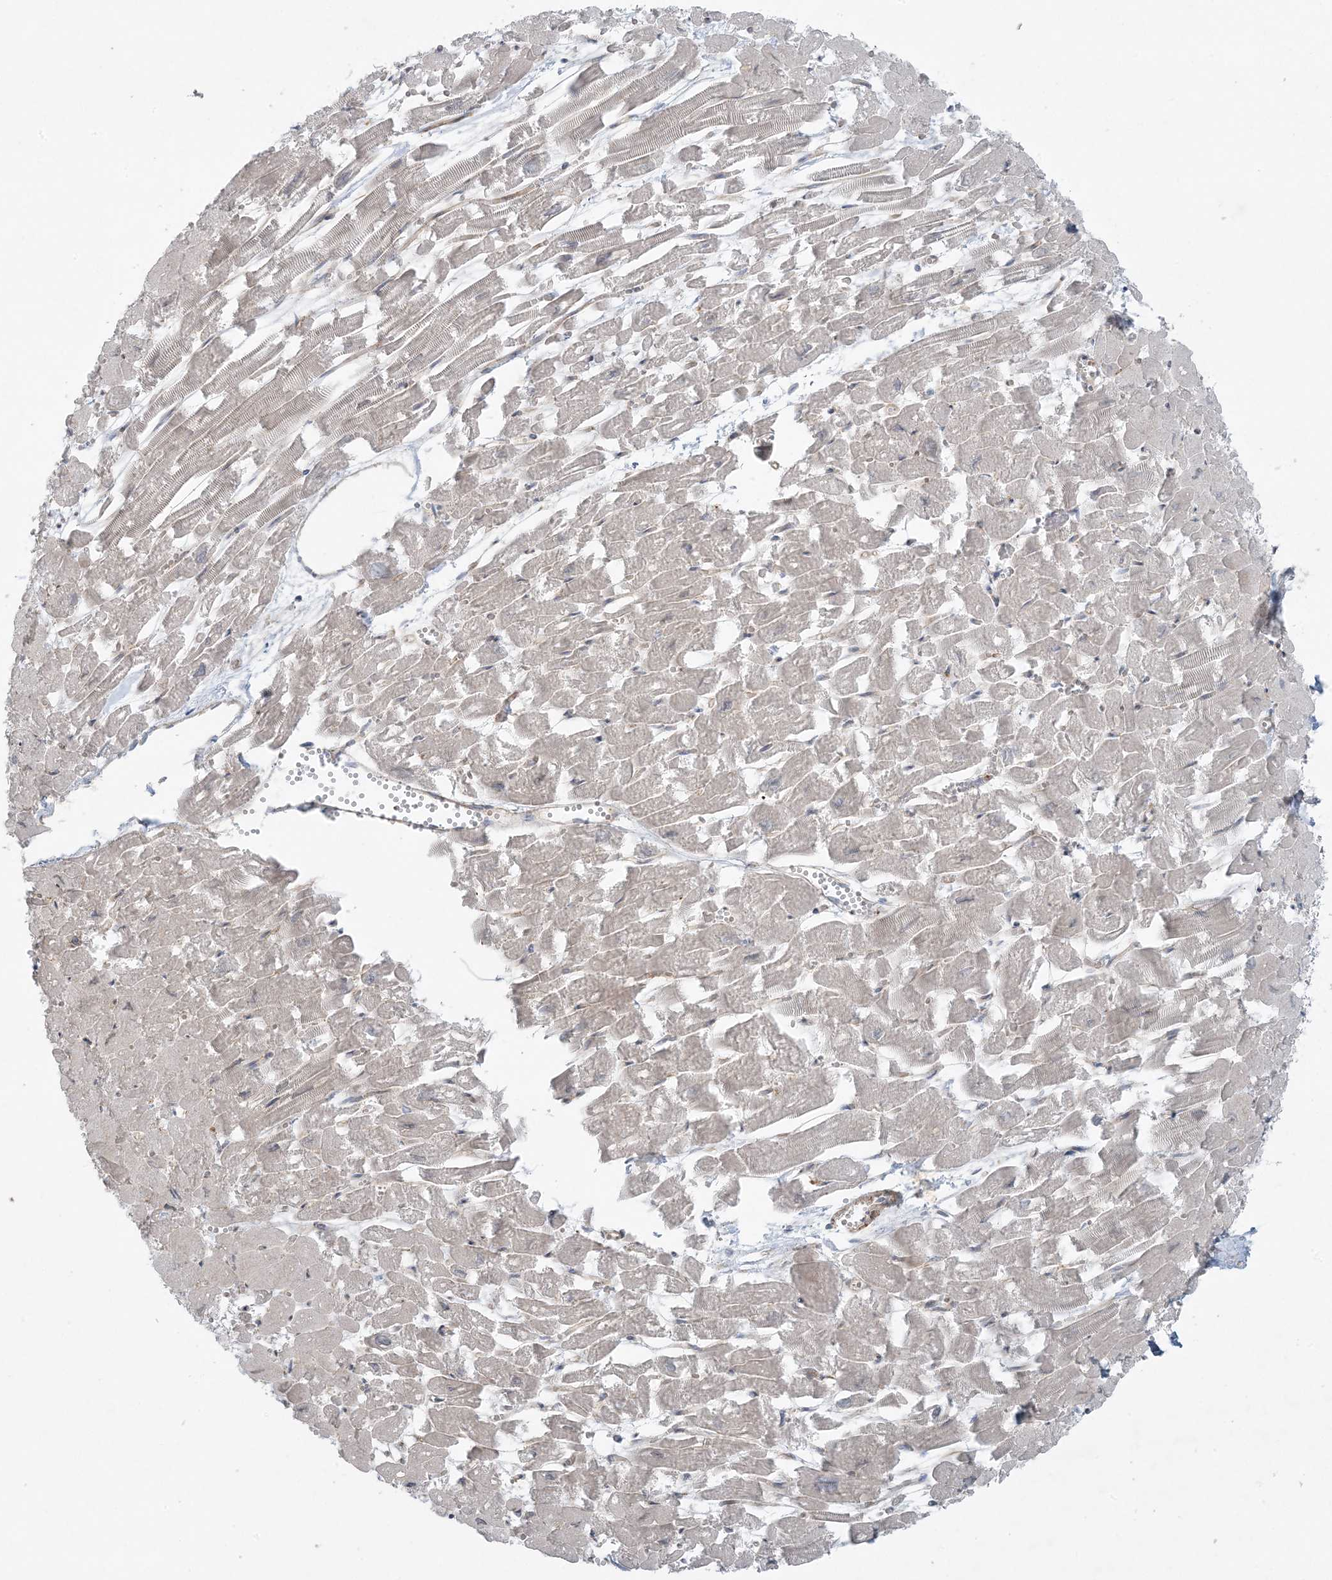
{"staining": {"intensity": "weak", "quantity": ">75%", "location": "cytoplasmic/membranous"}, "tissue": "heart muscle", "cell_type": "Cardiomyocytes", "image_type": "normal", "snomed": [{"axis": "morphology", "description": "Normal tissue, NOS"}, {"axis": "topography", "description": "Heart"}], "caption": "The immunohistochemical stain labels weak cytoplasmic/membranous staining in cardiomyocytes of benign heart muscle.", "gene": "PIK3R4", "patient": {"sex": "male", "age": 54}}